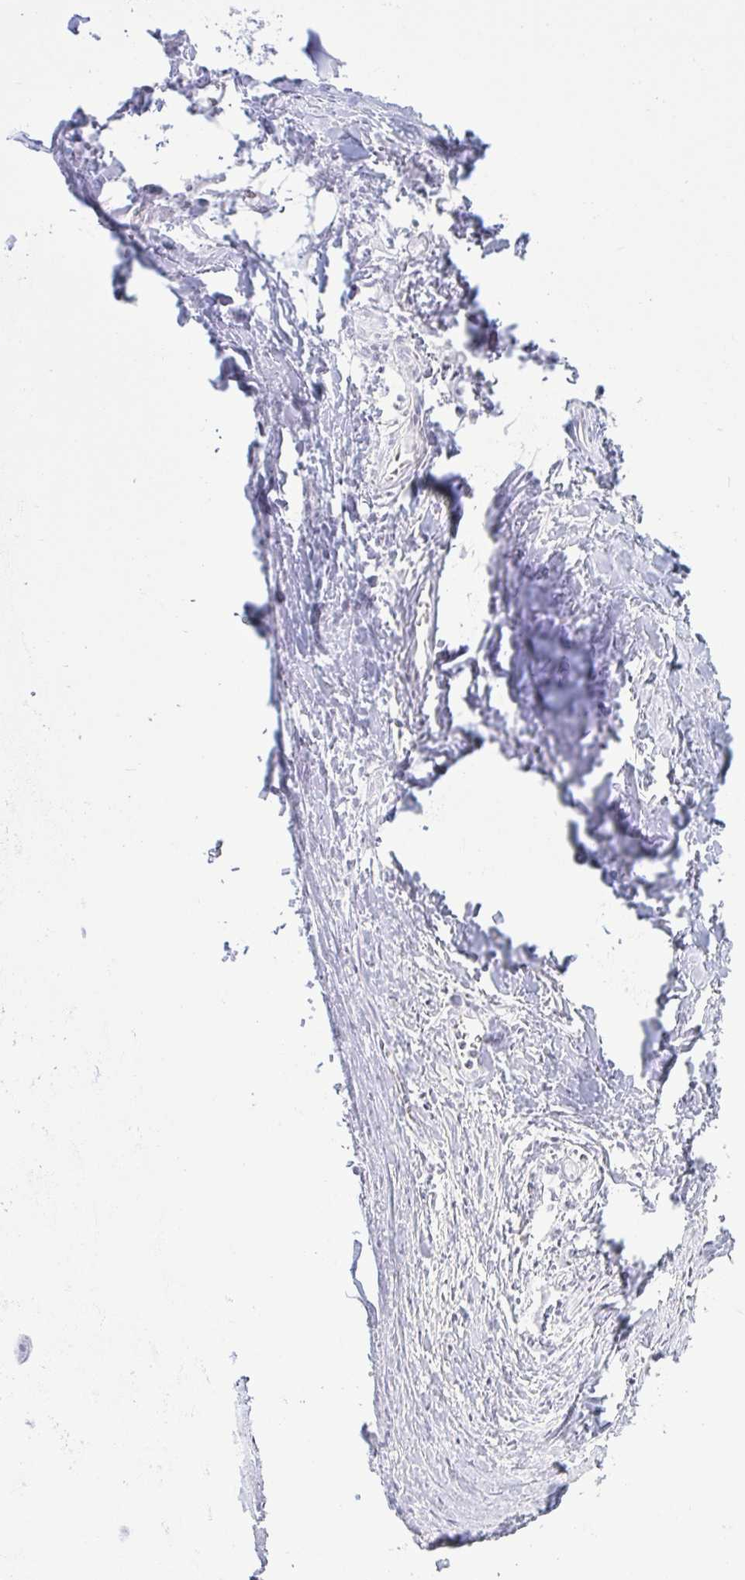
{"staining": {"intensity": "negative", "quantity": "none", "location": "none"}, "tissue": "adipose tissue", "cell_type": "Adipocytes", "image_type": "normal", "snomed": [{"axis": "morphology", "description": "Normal tissue, NOS"}, {"axis": "topography", "description": "Cartilage tissue"}], "caption": "Immunohistochemistry histopathology image of benign adipose tissue: human adipose tissue stained with DAB (3,3'-diaminobenzidine) displays no significant protein expression in adipocytes.", "gene": "VWC2", "patient": {"sex": "male", "age": 57}}